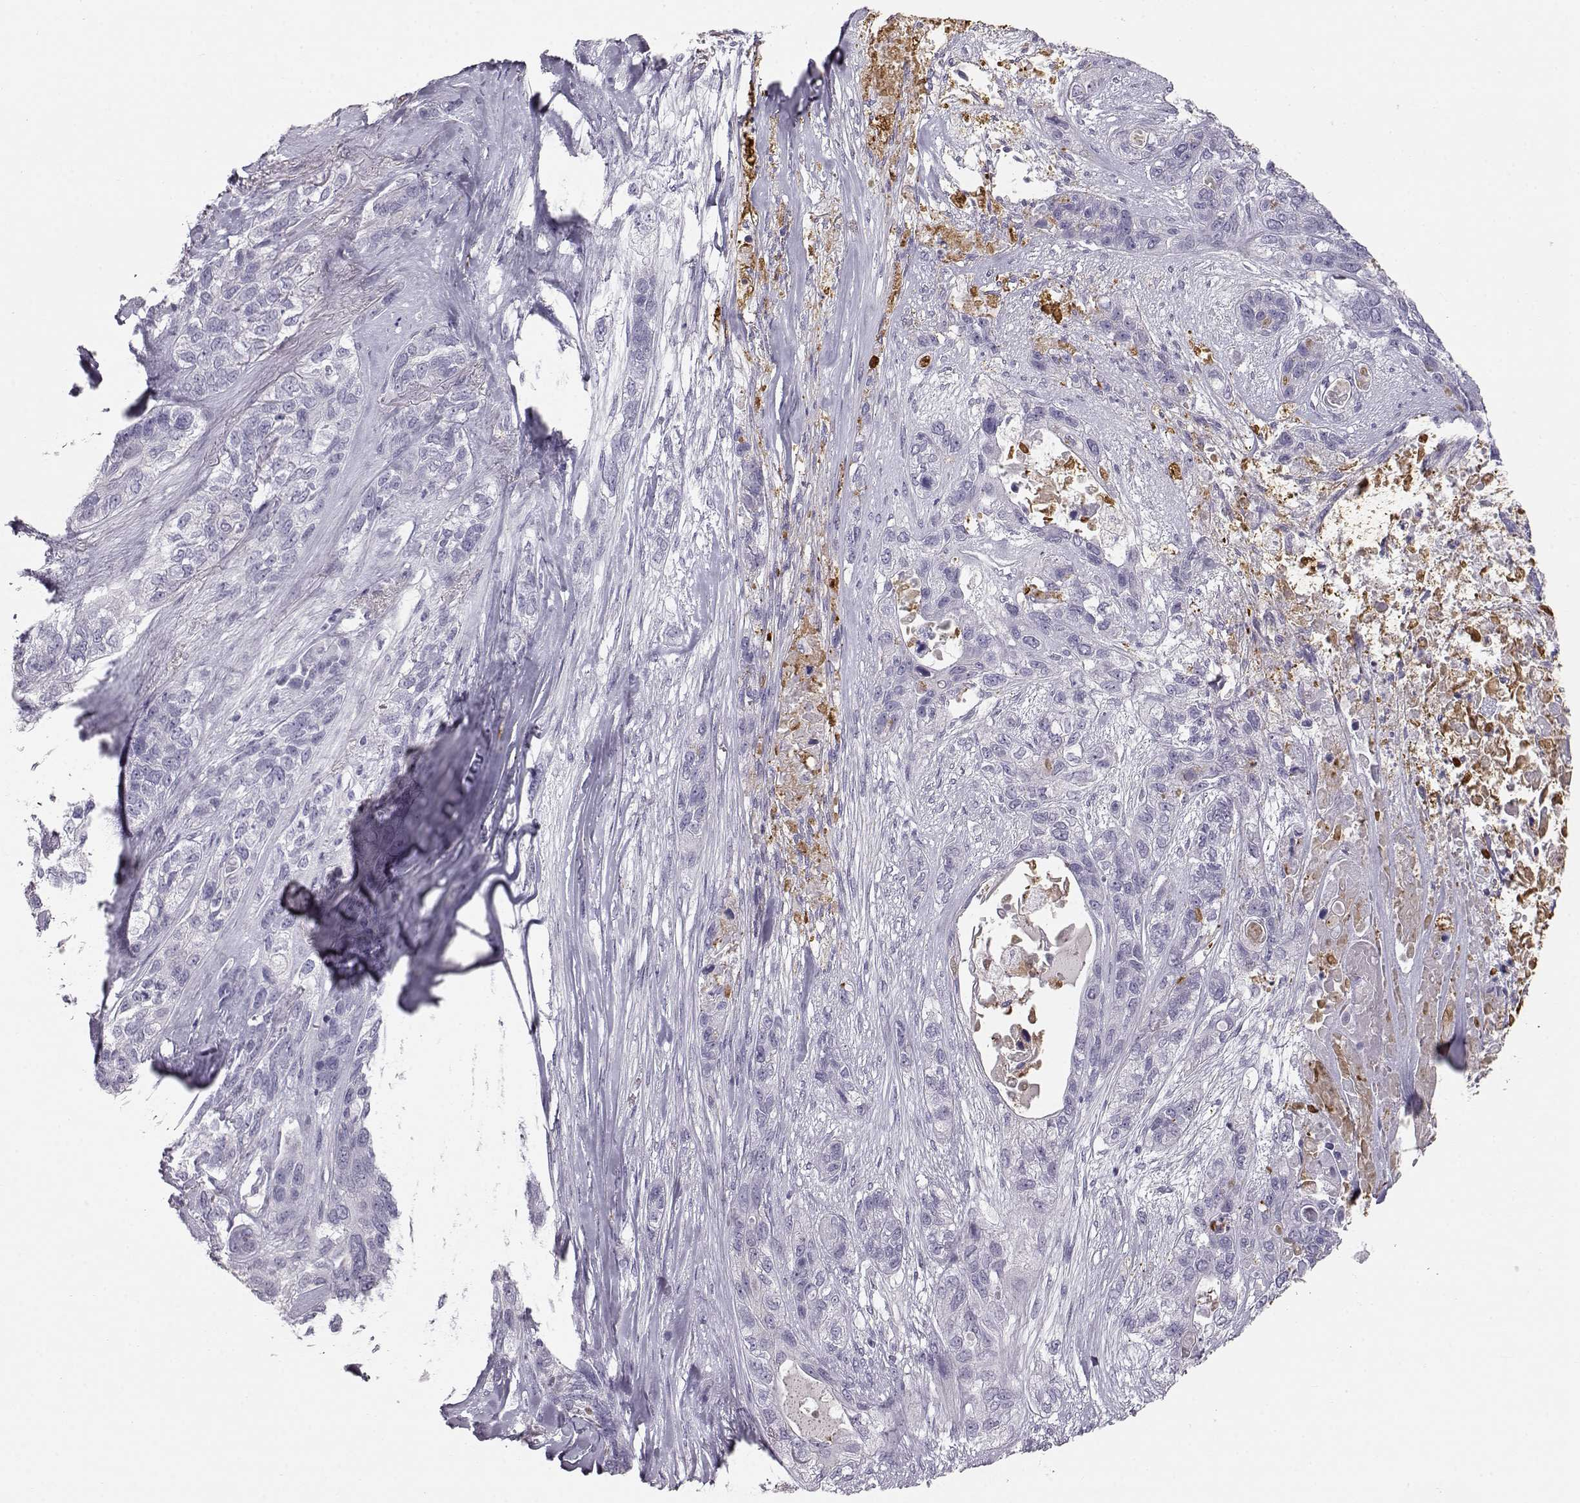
{"staining": {"intensity": "negative", "quantity": "none", "location": "none"}, "tissue": "lung cancer", "cell_type": "Tumor cells", "image_type": "cancer", "snomed": [{"axis": "morphology", "description": "Squamous cell carcinoma, NOS"}, {"axis": "topography", "description": "Lung"}], "caption": "There is no significant expression in tumor cells of lung cancer.", "gene": "KRTAP16-1", "patient": {"sex": "female", "age": 70}}